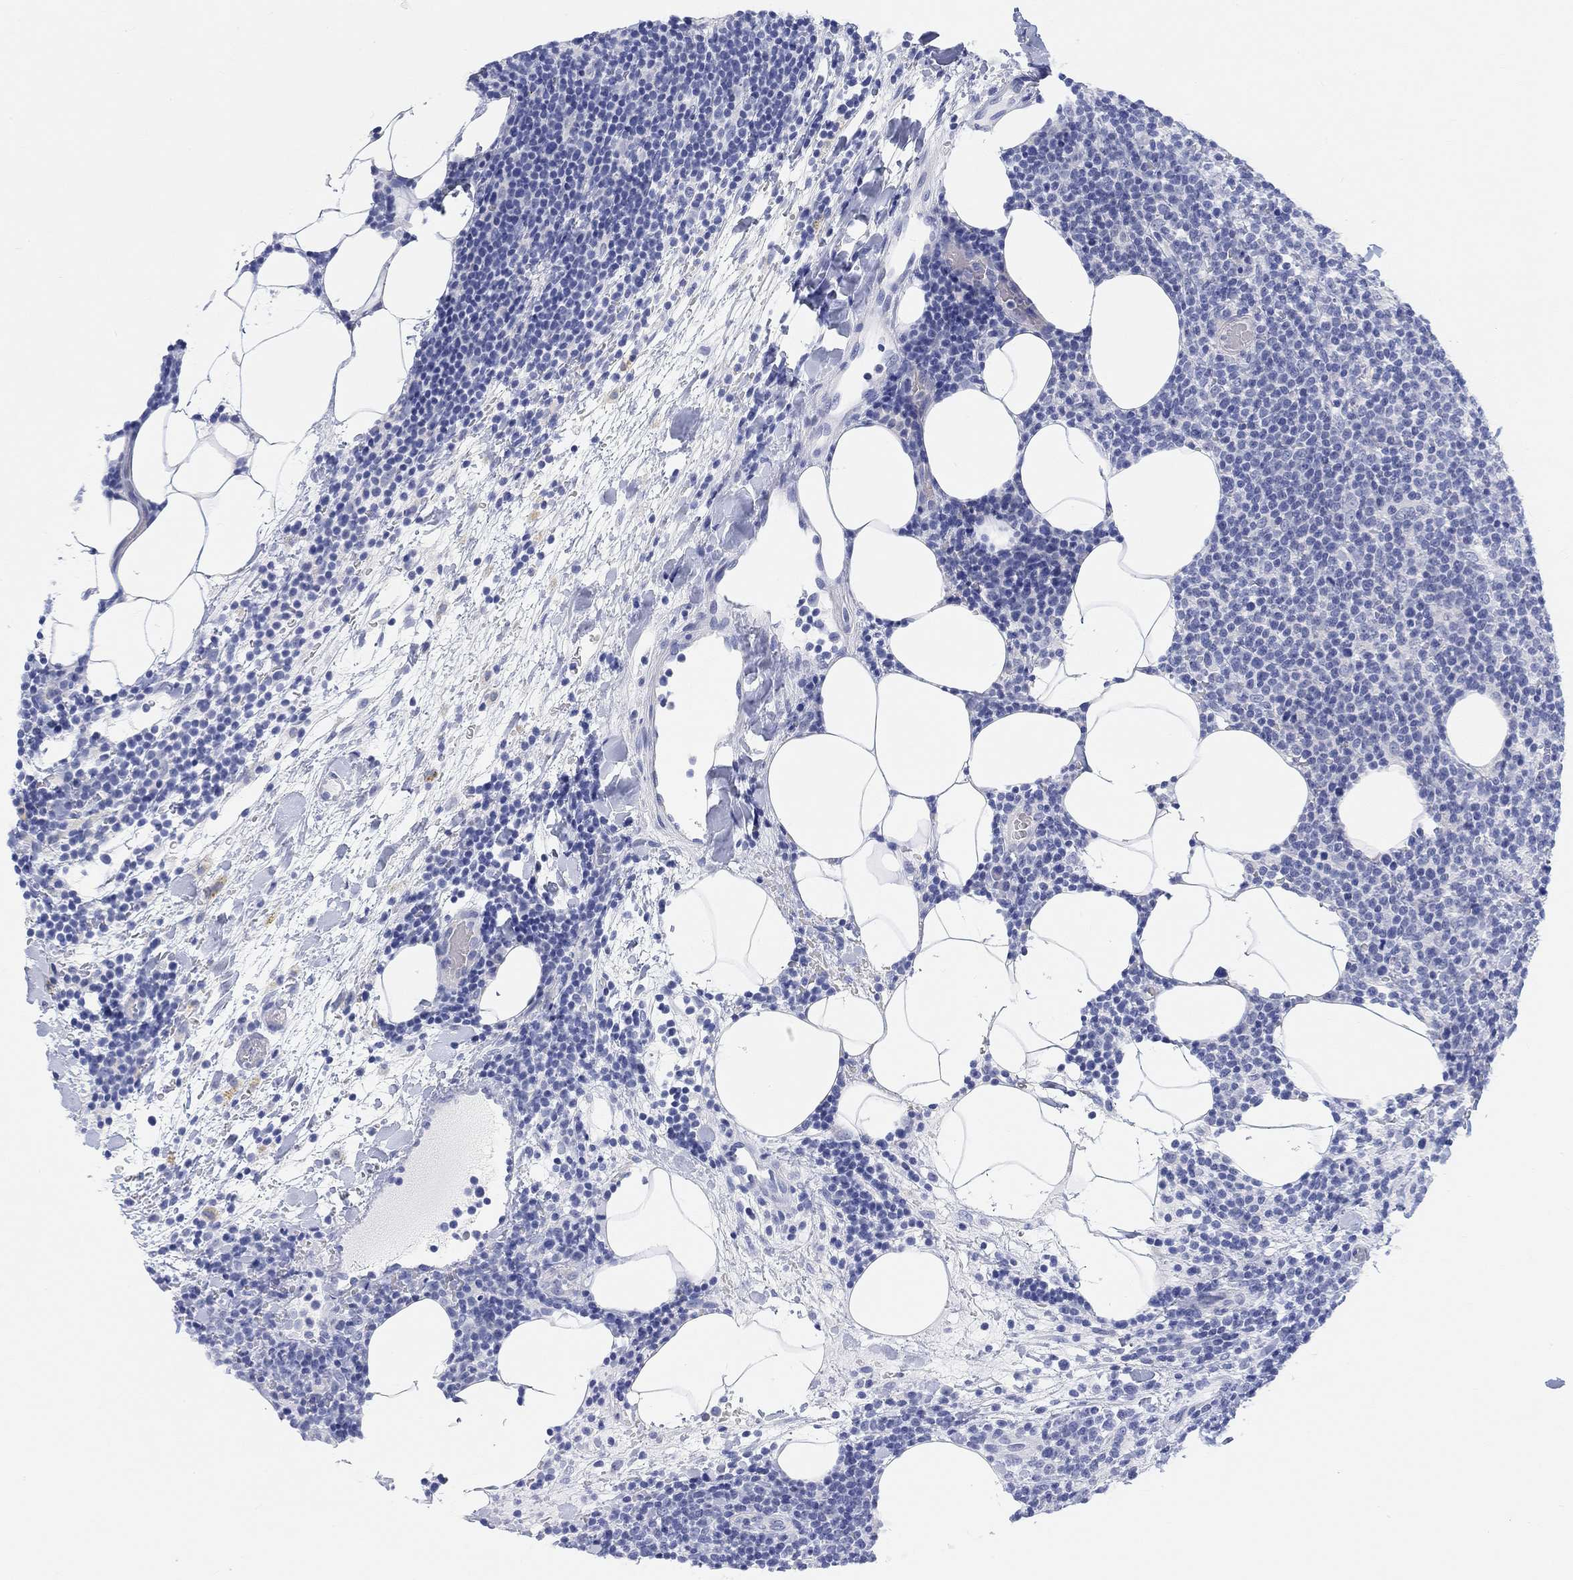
{"staining": {"intensity": "negative", "quantity": "none", "location": "none"}, "tissue": "lymphoma", "cell_type": "Tumor cells", "image_type": "cancer", "snomed": [{"axis": "morphology", "description": "Malignant lymphoma, non-Hodgkin's type, High grade"}, {"axis": "topography", "description": "Lymph node"}], "caption": "A high-resolution micrograph shows immunohistochemistry staining of lymphoma, which shows no significant staining in tumor cells. The staining was performed using DAB to visualize the protein expression in brown, while the nuclei were stained in blue with hematoxylin (Magnification: 20x).", "gene": "XIRP2", "patient": {"sex": "male", "age": 61}}